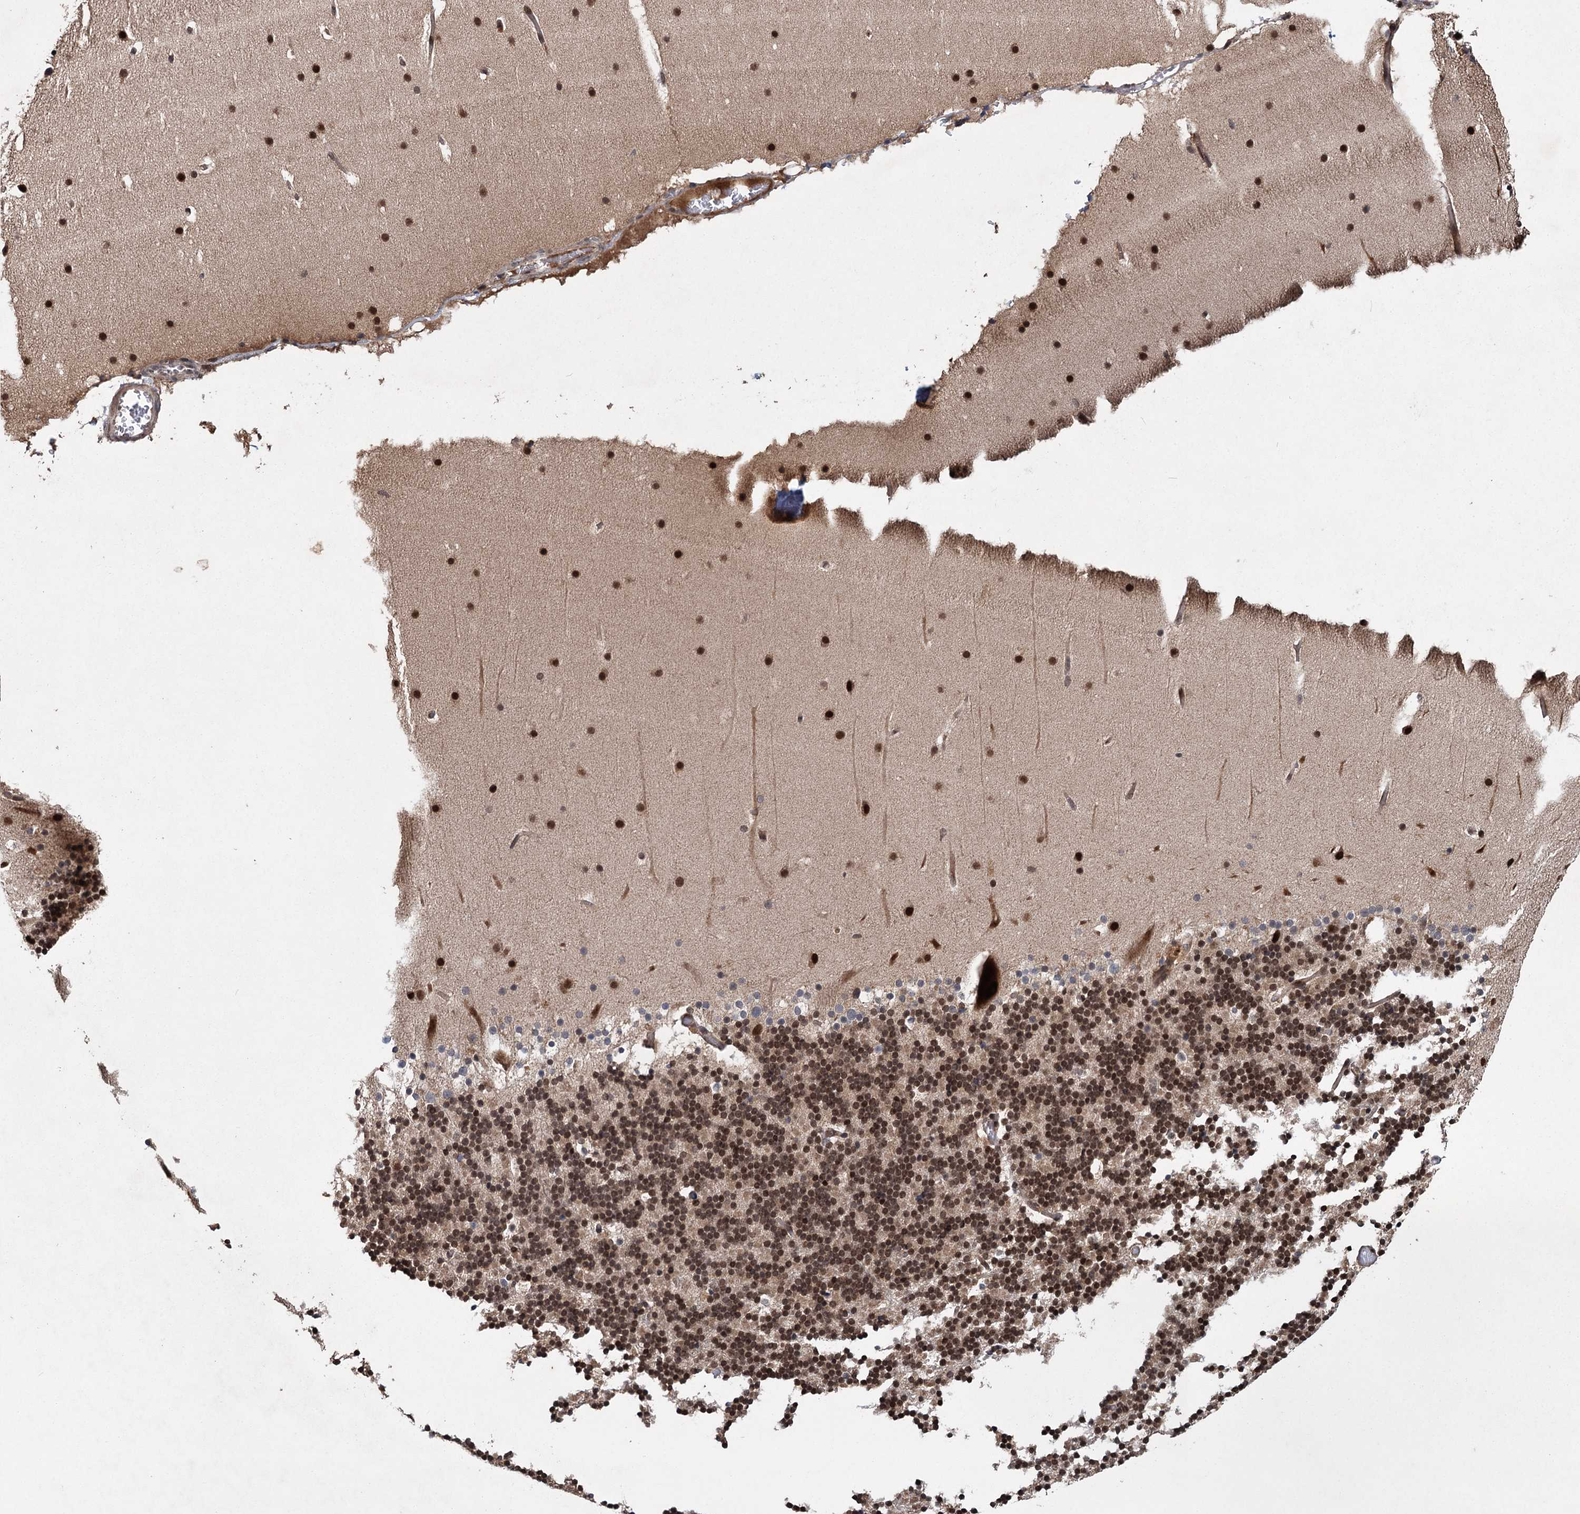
{"staining": {"intensity": "moderate", "quantity": ">75%", "location": "nuclear"}, "tissue": "cerebellum", "cell_type": "Cells in granular layer", "image_type": "normal", "snomed": [{"axis": "morphology", "description": "Normal tissue, NOS"}, {"axis": "topography", "description": "Cerebellum"}], "caption": "Benign cerebellum displays moderate nuclear staining in approximately >75% of cells in granular layer, visualized by immunohistochemistry. (DAB IHC, brown staining for protein, blue staining for nuclei).", "gene": "MYG1", "patient": {"sex": "male", "age": 57}}